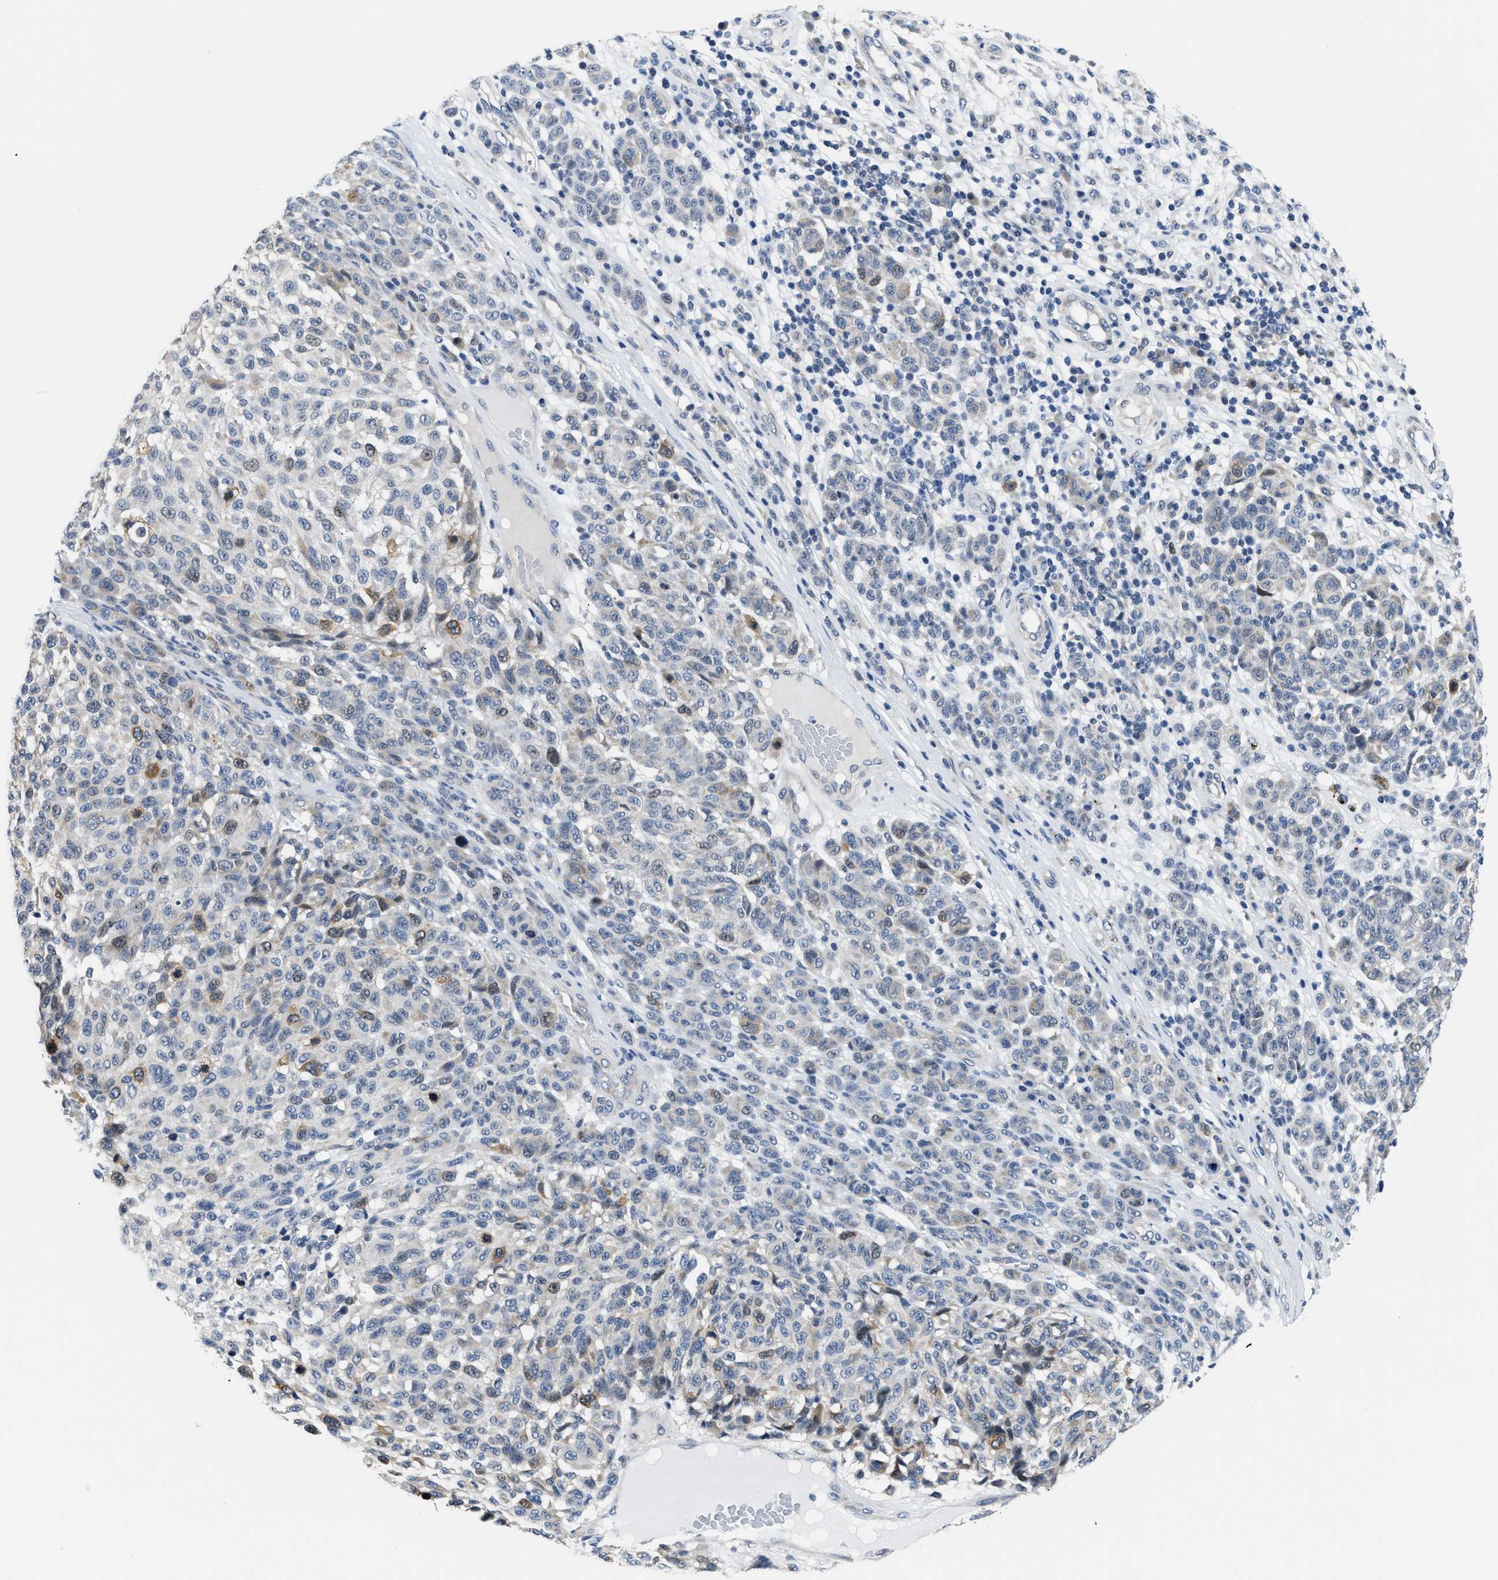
{"staining": {"intensity": "moderate", "quantity": "<25%", "location": "cytoplasmic/membranous"}, "tissue": "melanoma", "cell_type": "Tumor cells", "image_type": "cancer", "snomed": [{"axis": "morphology", "description": "Malignant melanoma, NOS"}, {"axis": "topography", "description": "Skin"}], "caption": "About <25% of tumor cells in human melanoma display moderate cytoplasmic/membranous protein expression as visualized by brown immunohistochemical staining.", "gene": "CLGN", "patient": {"sex": "male", "age": 59}}